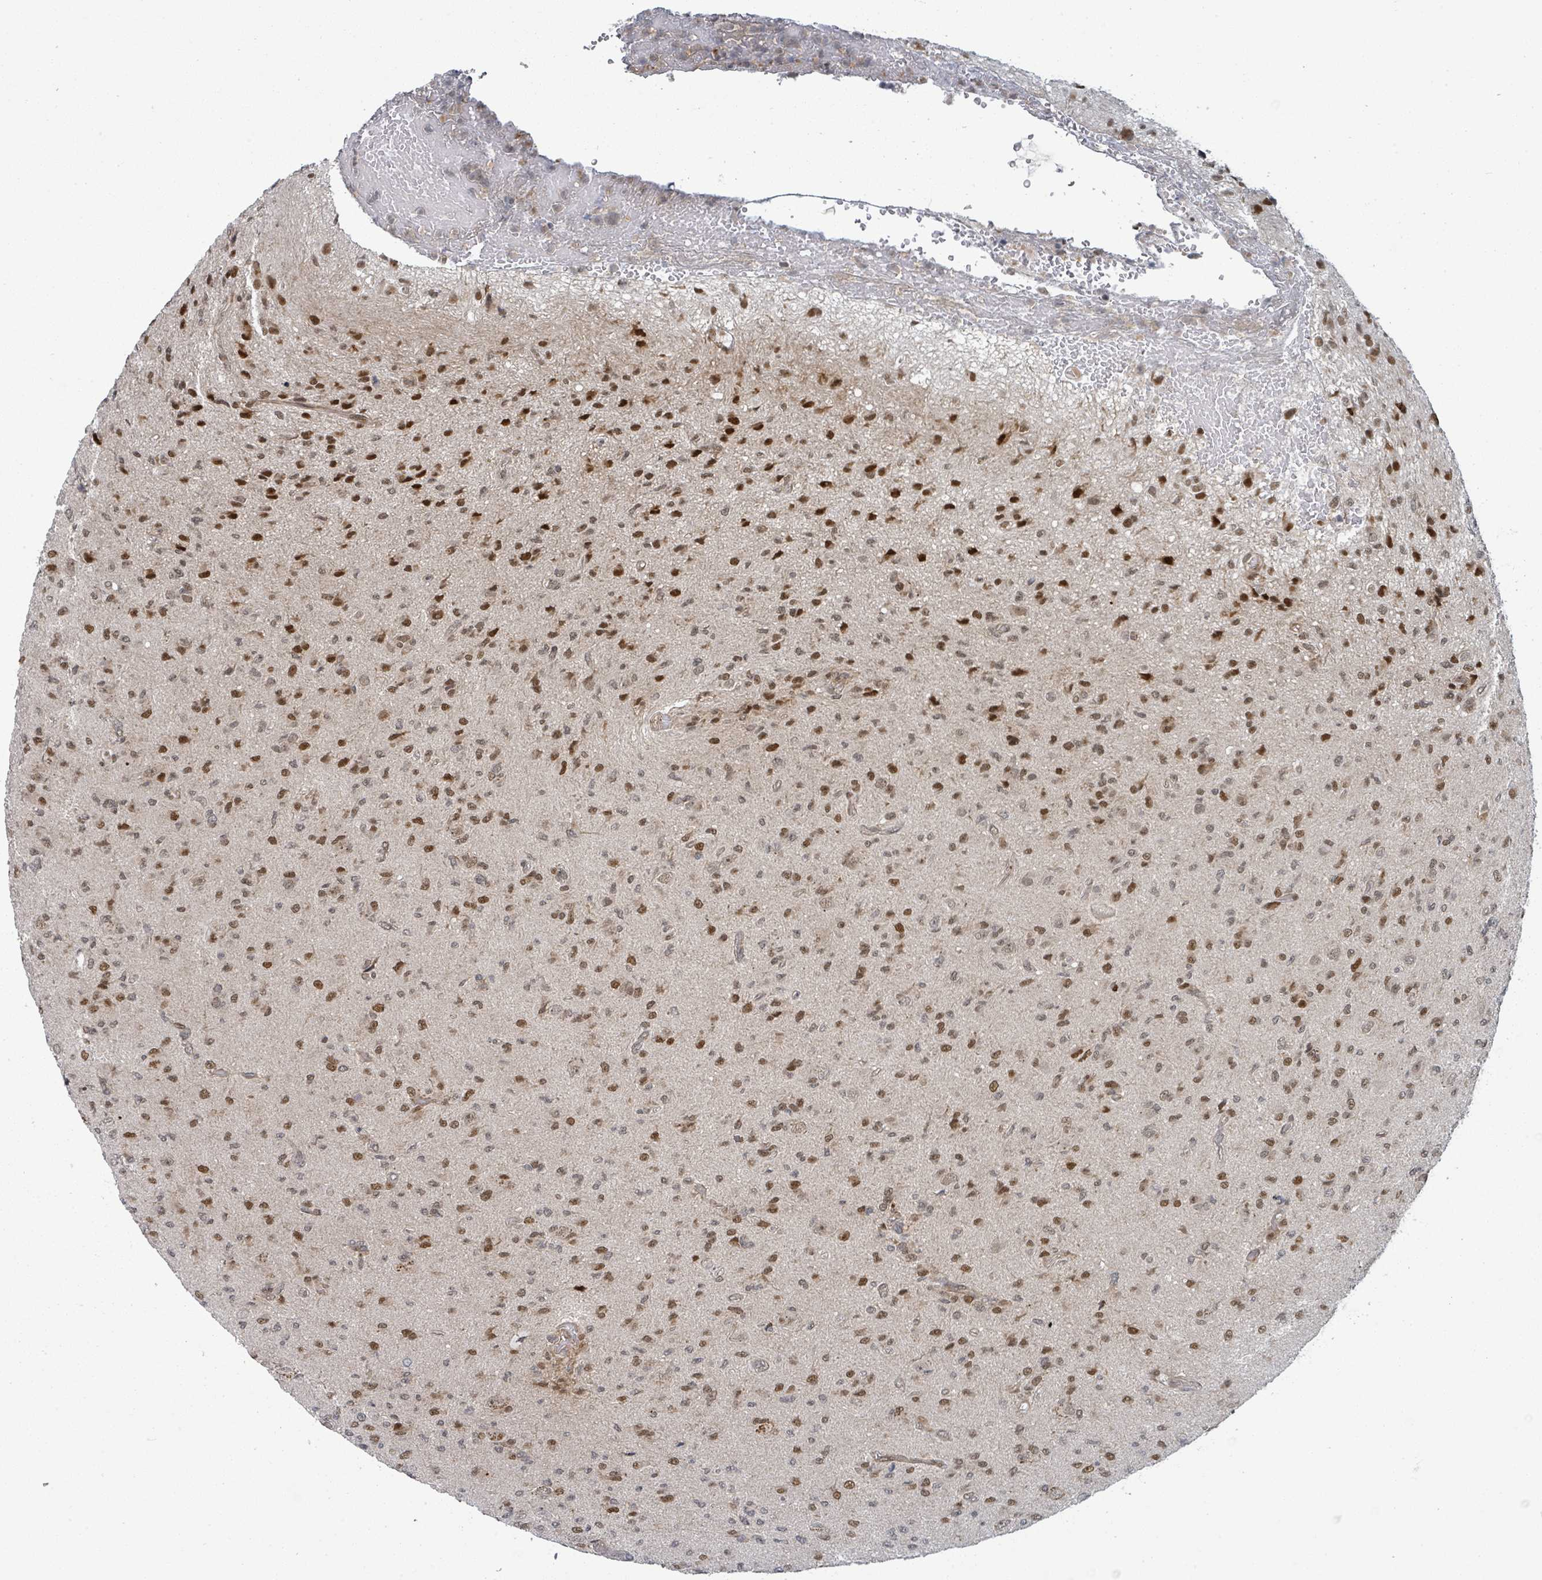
{"staining": {"intensity": "moderate", "quantity": ">75%", "location": "nuclear"}, "tissue": "glioma", "cell_type": "Tumor cells", "image_type": "cancer", "snomed": [{"axis": "morphology", "description": "Glioma, malignant, High grade"}, {"axis": "topography", "description": "Brain"}], "caption": "A high-resolution image shows immunohistochemistry (IHC) staining of malignant high-grade glioma, which demonstrates moderate nuclear expression in about >75% of tumor cells.", "gene": "GTF3C1", "patient": {"sex": "male", "age": 36}}